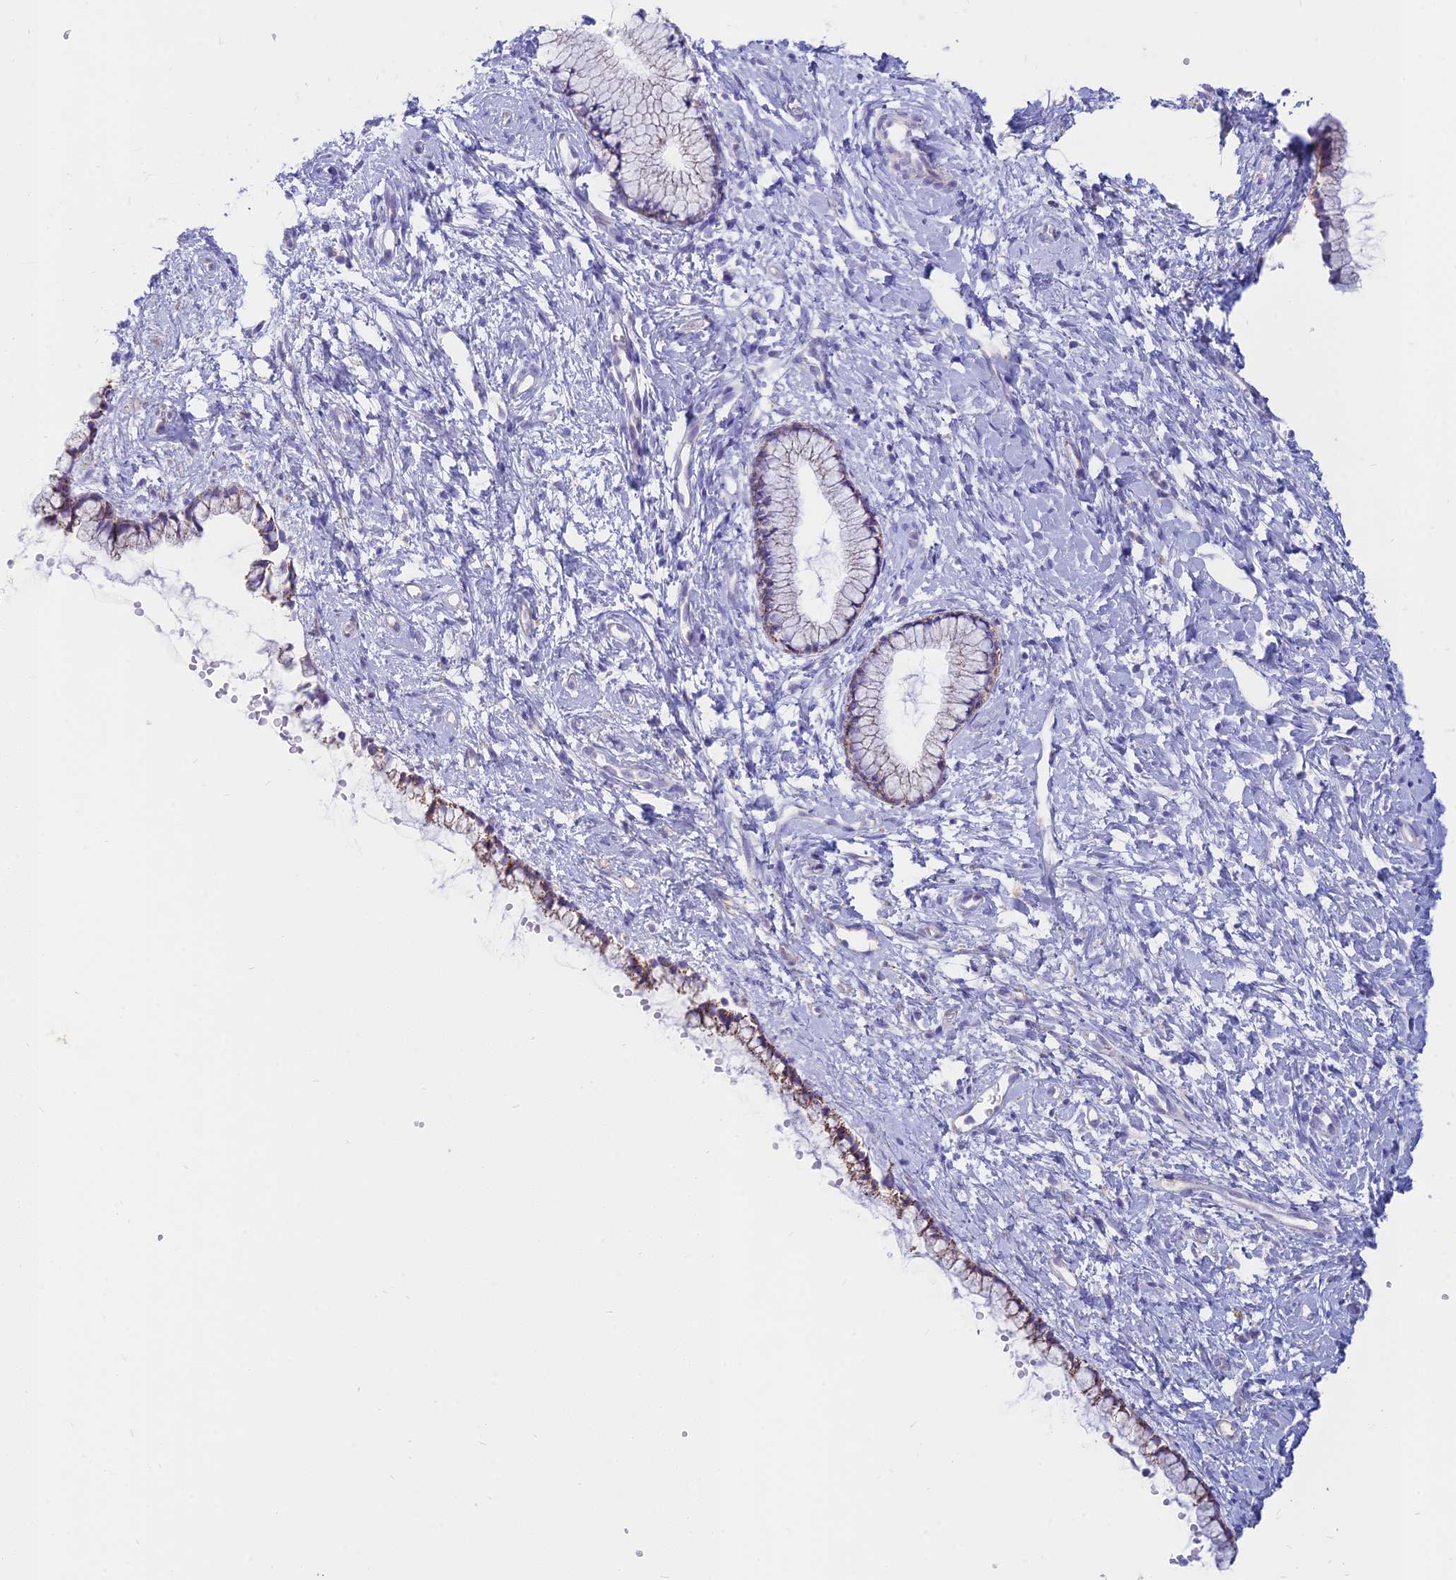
{"staining": {"intensity": "moderate", "quantity": "25%-75%", "location": "cytoplasmic/membranous"}, "tissue": "cervix", "cell_type": "Glandular cells", "image_type": "normal", "snomed": [{"axis": "morphology", "description": "Normal tissue, NOS"}, {"axis": "topography", "description": "Cervix"}], "caption": "Protein staining of unremarkable cervix exhibits moderate cytoplasmic/membranous expression in approximately 25%-75% of glandular cells.", "gene": "PACC1", "patient": {"sex": "female", "age": 57}}